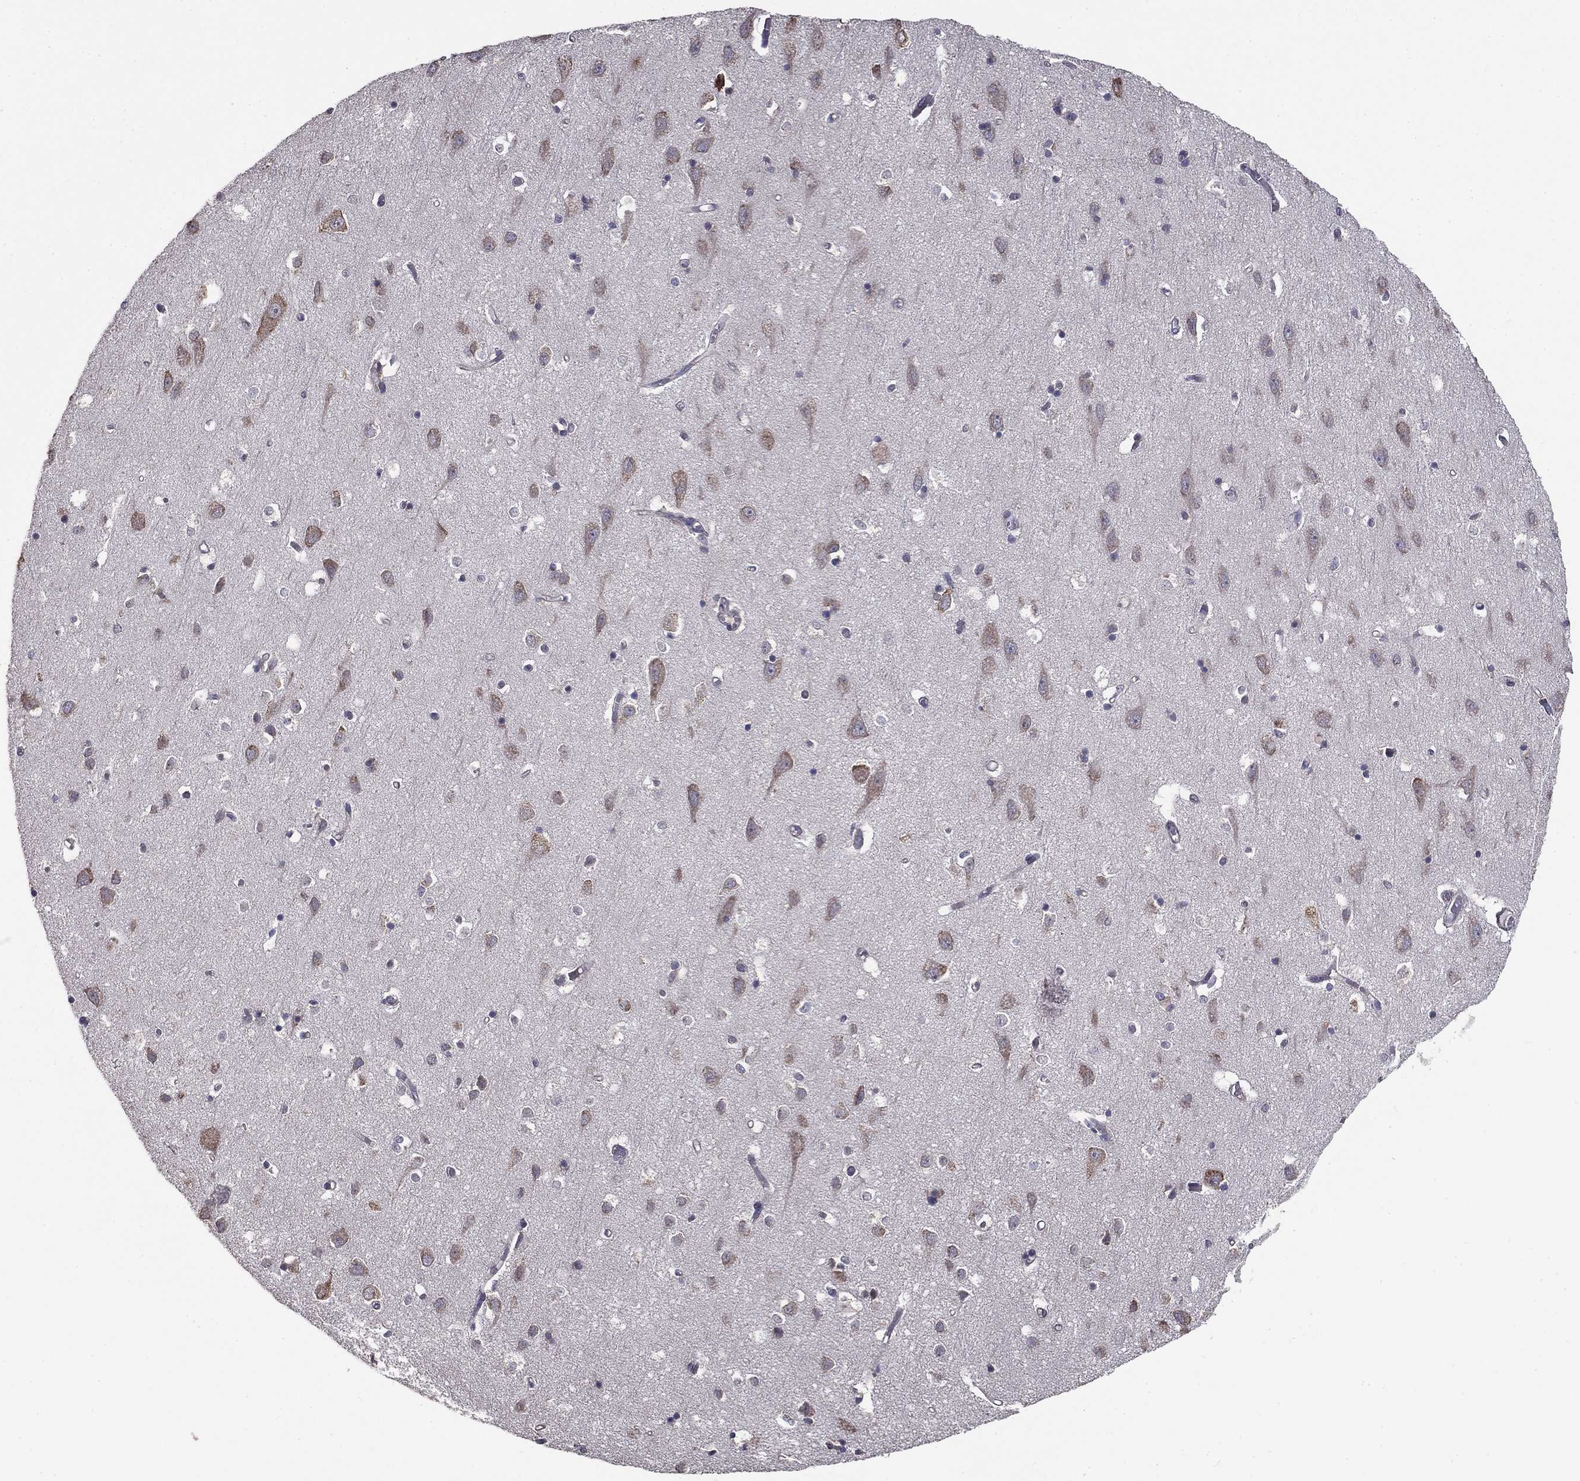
{"staining": {"intensity": "negative", "quantity": "none", "location": "none"}, "tissue": "cerebral cortex", "cell_type": "Endothelial cells", "image_type": "normal", "snomed": [{"axis": "morphology", "description": "Normal tissue, NOS"}, {"axis": "topography", "description": "Cerebral cortex"}], "caption": "IHC histopathology image of normal human cerebral cortex stained for a protein (brown), which displays no staining in endothelial cells. (Brightfield microscopy of DAB immunohistochemistry at high magnification).", "gene": "NKIRAS1", "patient": {"sex": "male", "age": 70}}